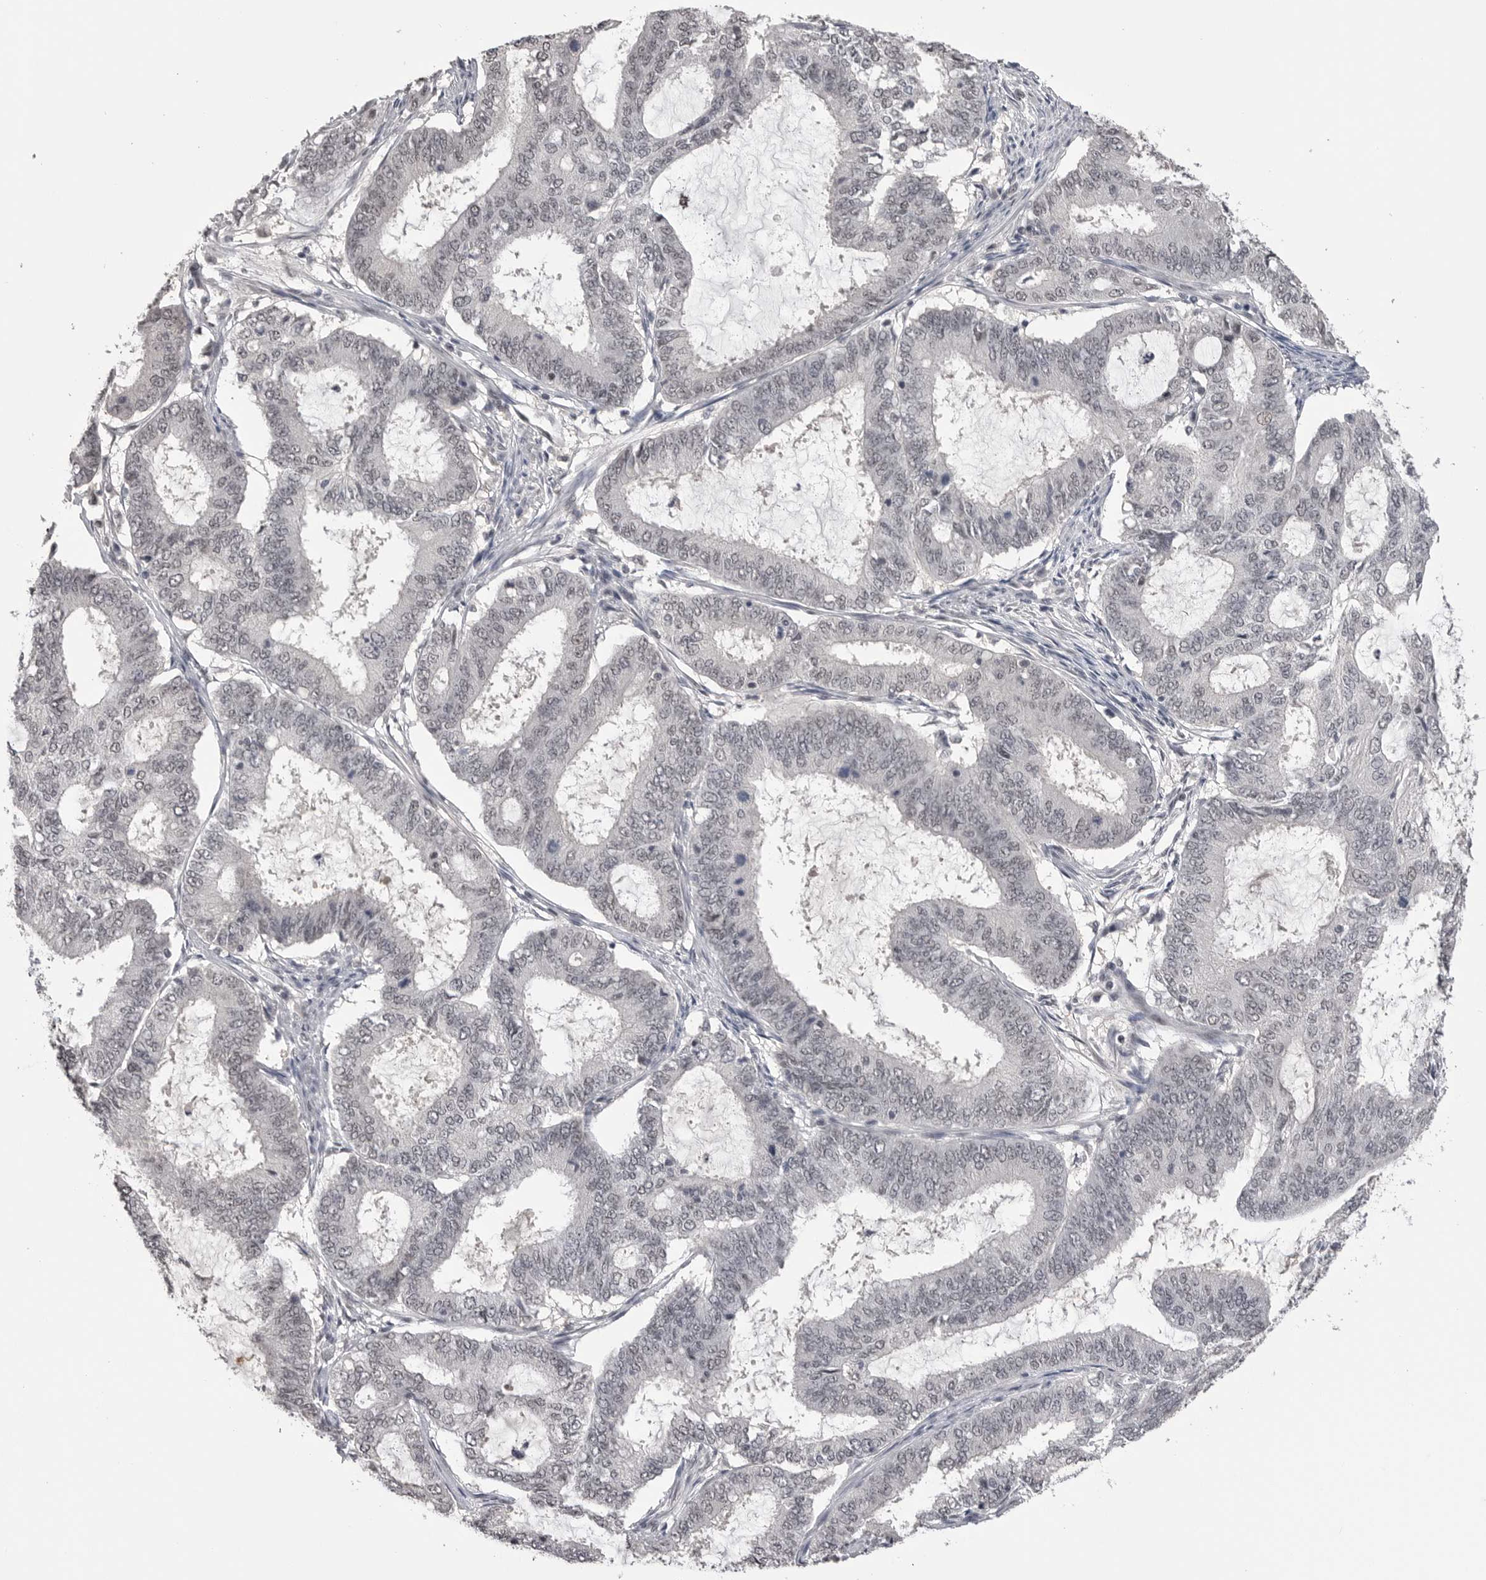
{"staining": {"intensity": "negative", "quantity": "none", "location": "none"}, "tissue": "endometrial cancer", "cell_type": "Tumor cells", "image_type": "cancer", "snomed": [{"axis": "morphology", "description": "Adenocarcinoma, NOS"}, {"axis": "topography", "description": "Endometrium"}], "caption": "Immunohistochemical staining of human endometrial cancer (adenocarcinoma) reveals no significant expression in tumor cells. (Immunohistochemistry, brightfield microscopy, high magnification).", "gene": "DLG2", "patient": {"sex": "female", "age": 51}}